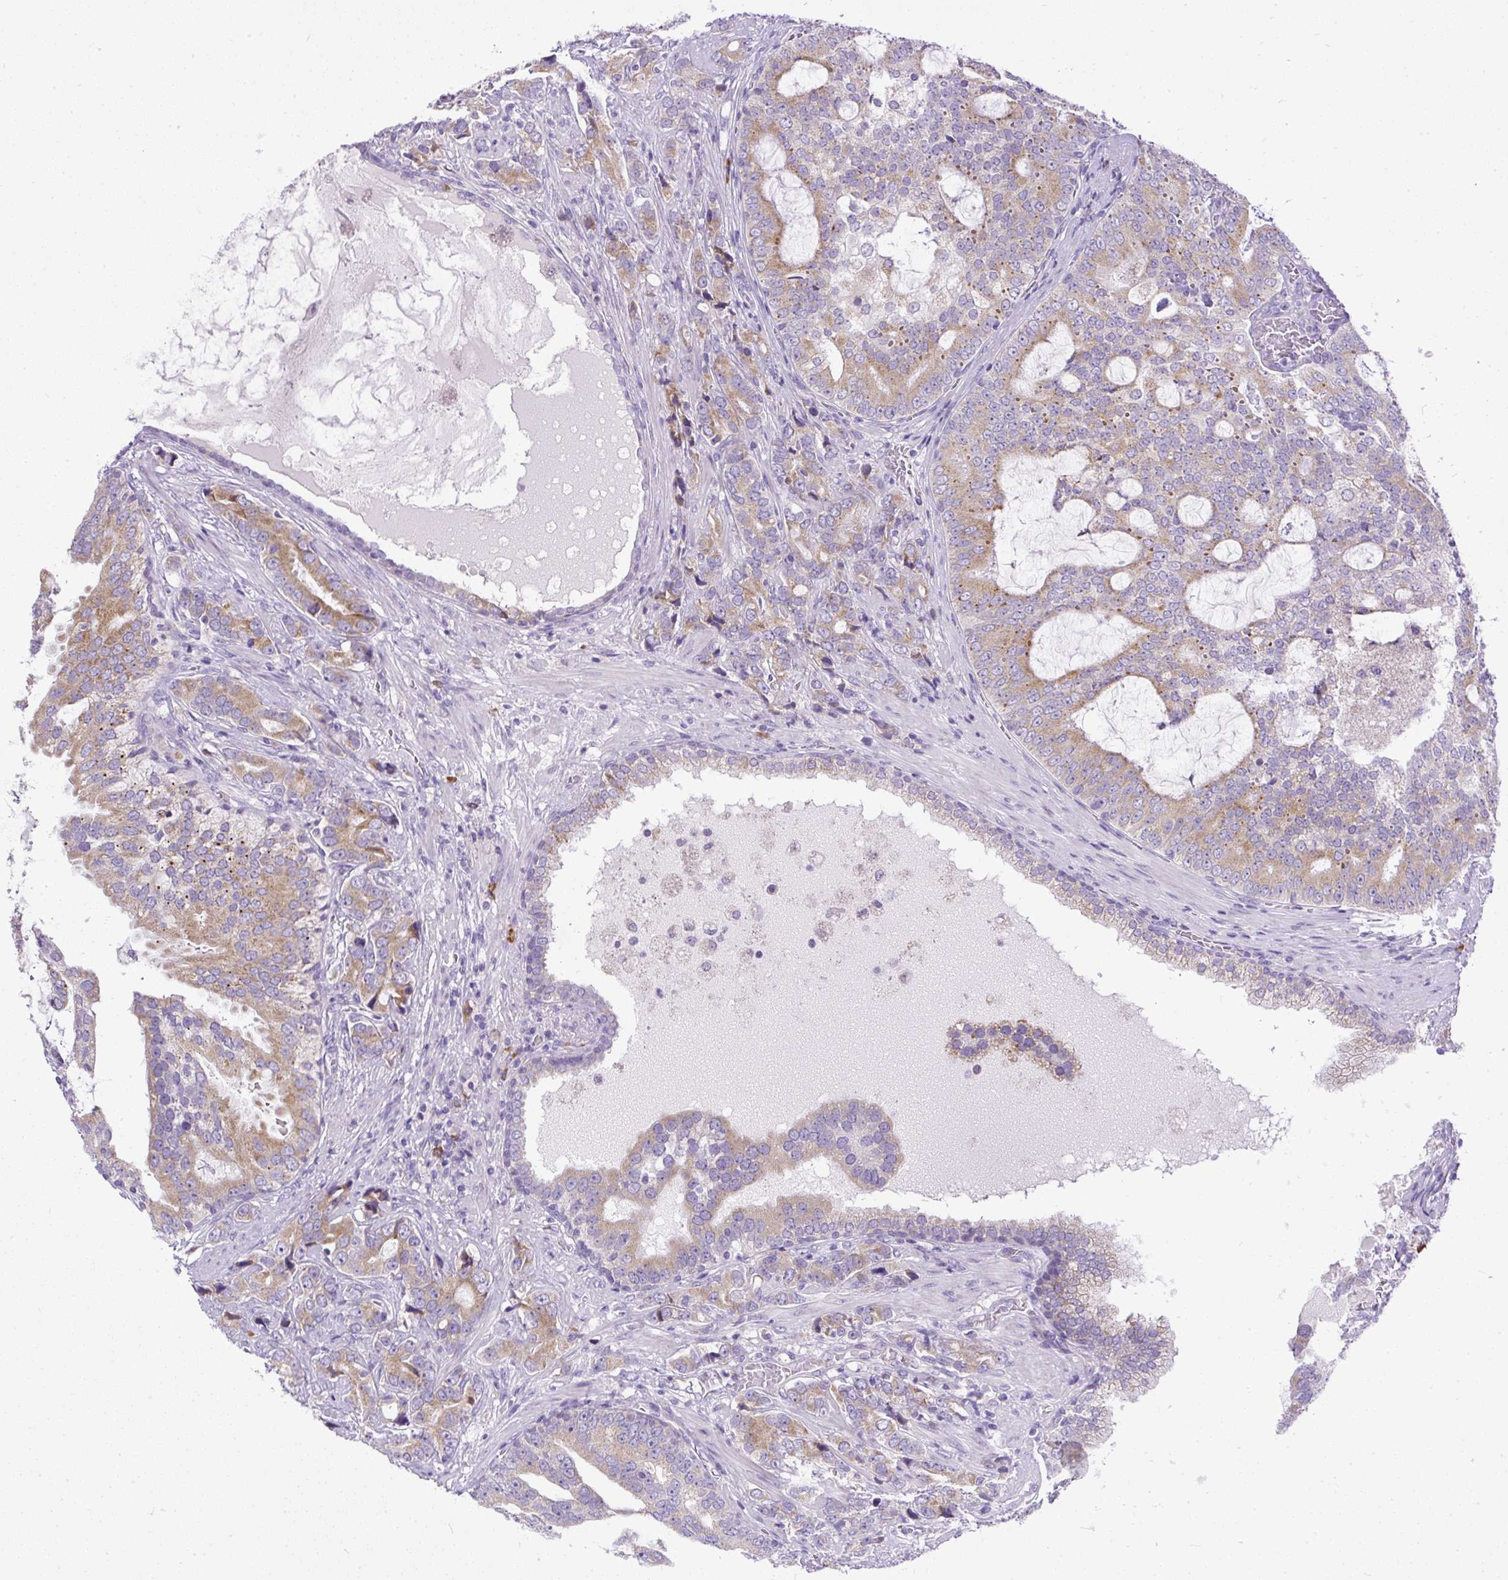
{"staining": {"intensity": "moderate", "quantity": ">75%", "location": "cytoplasmic/membranous"}, "tissue": "prostate cancer", "cell_type": "Tumor cells", "image_type": "cancer", "snomed": [{"axis": "morphology", "description": "Adenocarcinoma, High grade"}, {"axis": "topography", "description": "Prostate"}], "caption": "Prostate cancer stained with a protein marker exhibits moderate staining in tumor cells.", "gene": "SYBU", "patient": {"sex": "male", "age": 55}}